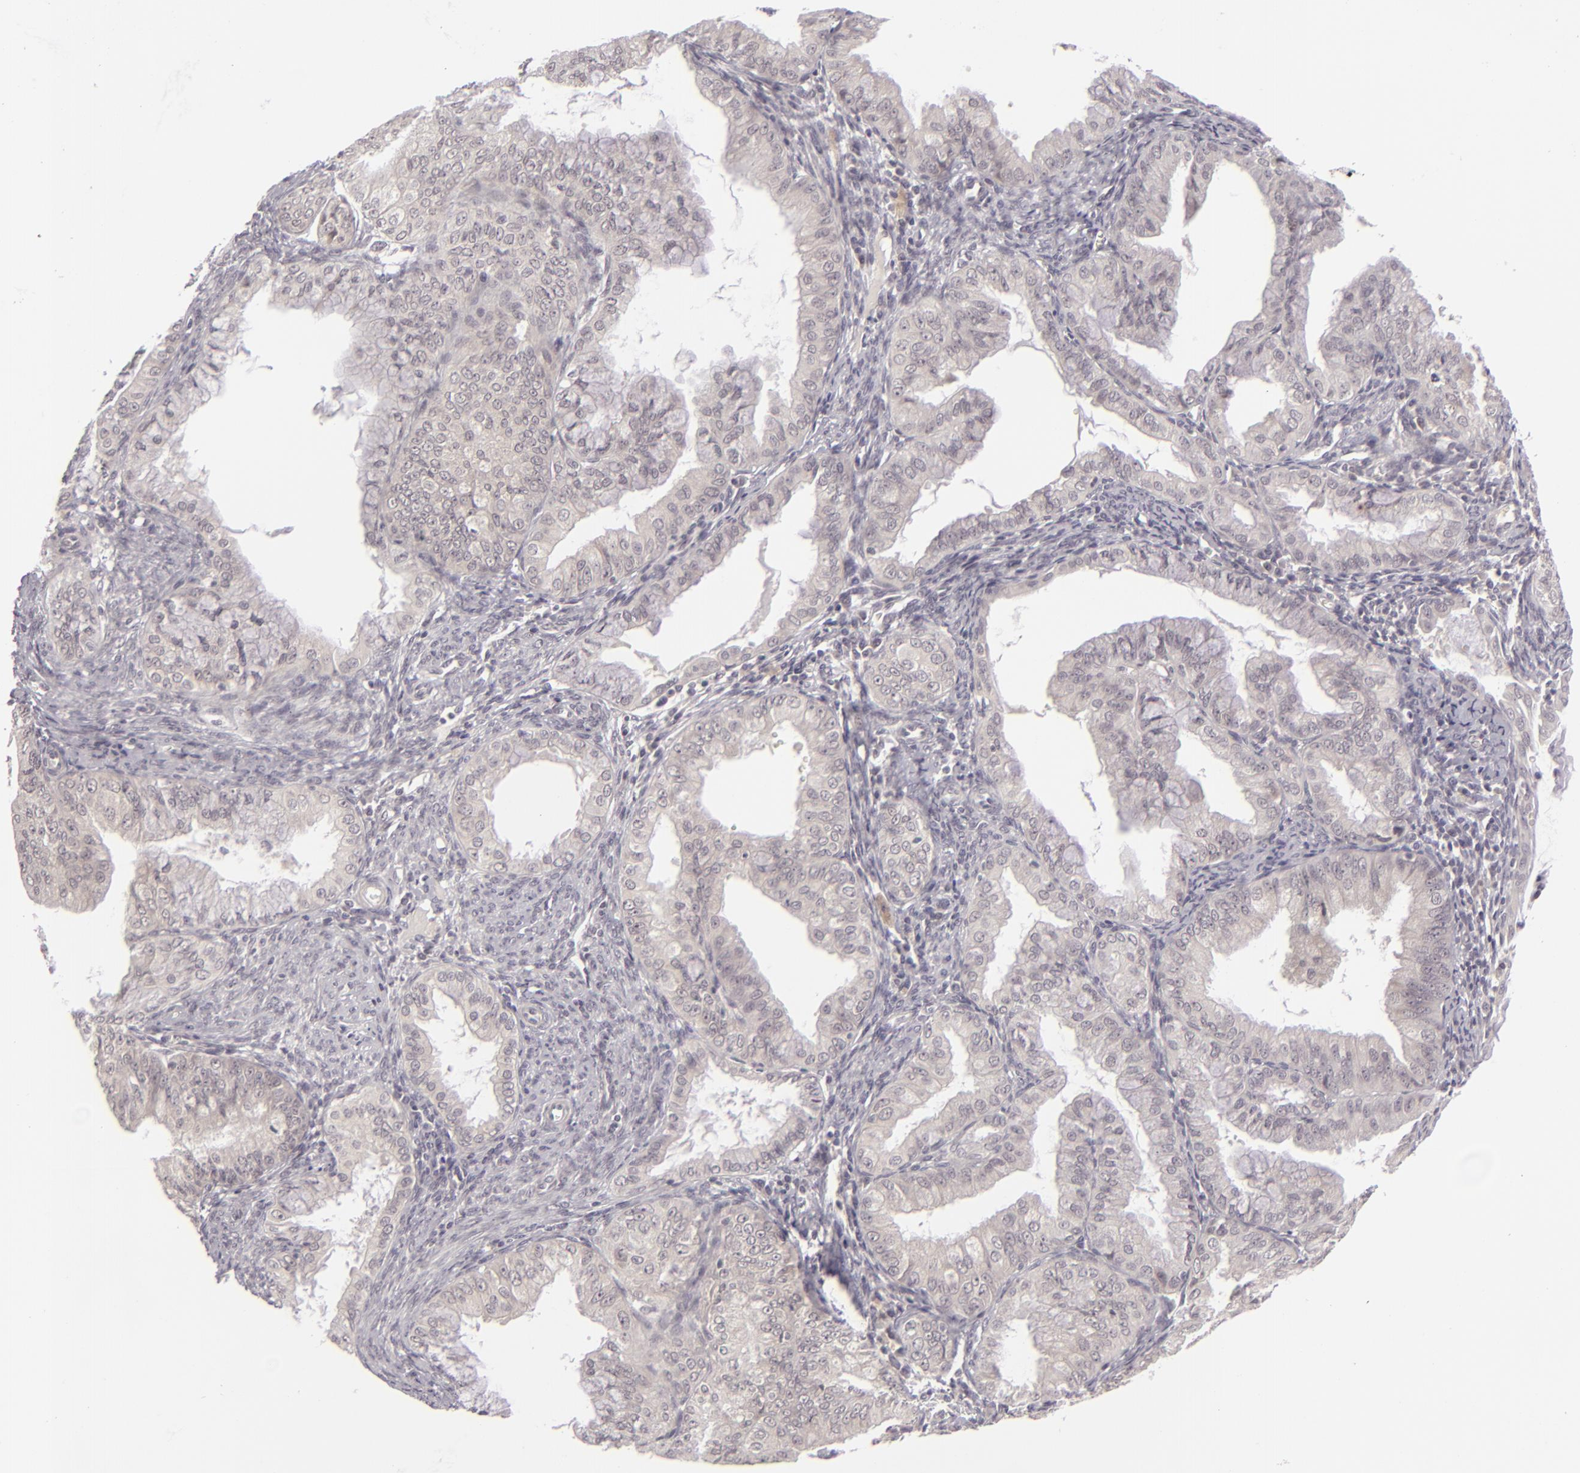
{"staining": {"intensity": "negative", "quantity": "none", "location": "none"}, "tissue": "endometrial cancer", "cell_type": "Tumor cells", "image_type": "cancer", "snomed": [{"axis": "morphology", "description": "Adenocarcinoma, NOS"}, {"axis": "topography", "description": "Endometrium"}], "caption": "A histopathology image of endometrial cancer (adenocarcinoma) stained for a protein shows no brown staining in tumor cells. The staining is performed using DAB (3,3'-diaminobenzidine) brown chromogen with nuclei counter-stained in using hematoxylin.", "gene": "DLG3", "patient": {"sex": "female", "age": 76}}